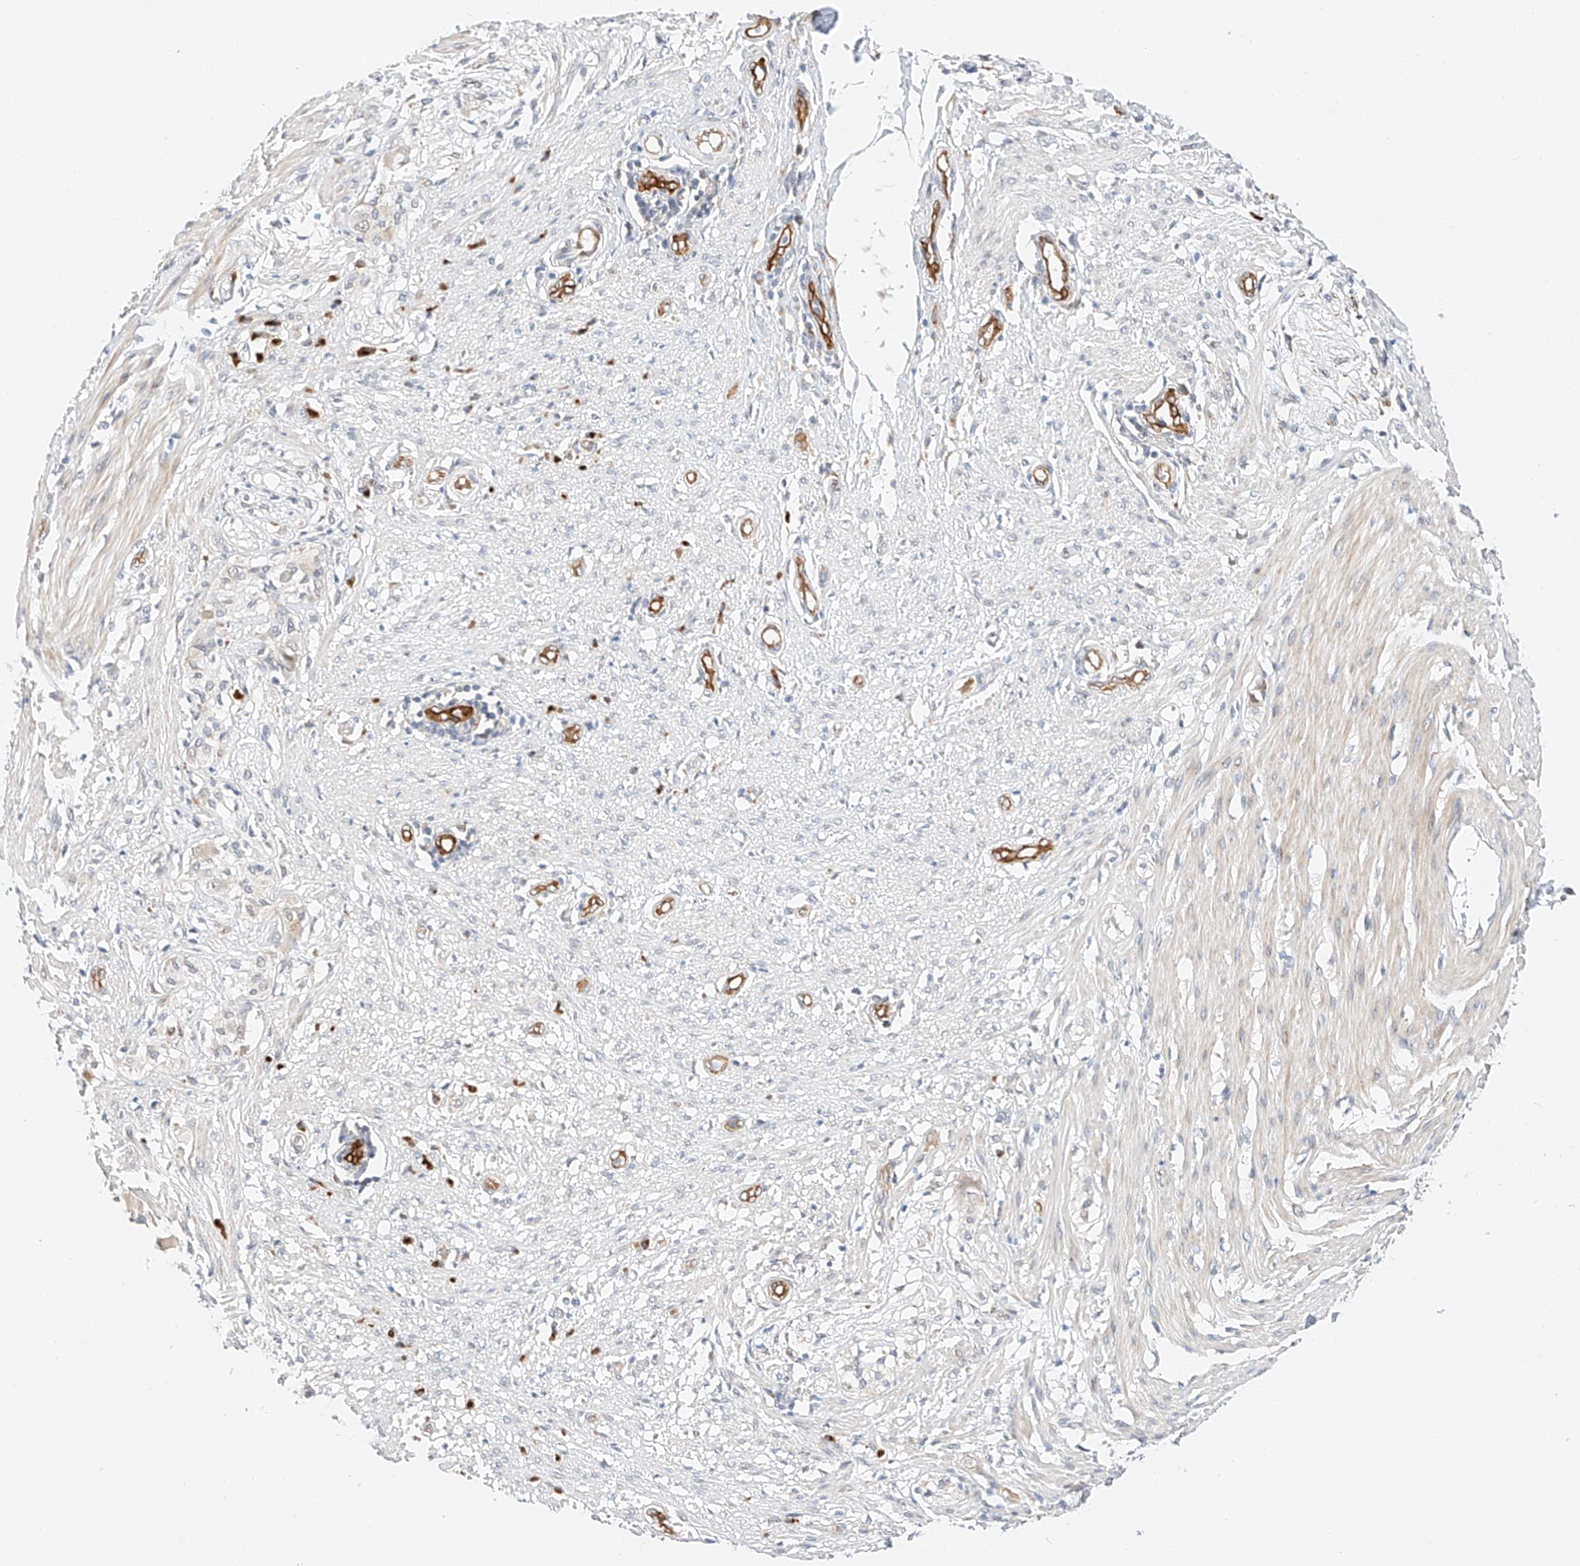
{"staining": {"intensity": "weak", "quantity": "<25%", "location": "cytoplasmic/membranous"}, "tissue": "smooth muscle", "cell_type": "Smooth muscle cells", "image_type": "normal", "snomed": [{"axis": "morphology", "description": "Normal tissue, NOS"}, {"axis": "morphology", "description": "Adenocarcinoma, NOS"}, {"axis": "topography", "description": "Colon"}, {"axis": "topography", "description": "Peripheral nerve tissue"}], "caption": "Photomicrograph shows no significant protein positivity in smooth muscle cells of normal smooth muscle. (Stains: DAB (3,3'-diaminobenzidine) IHC with hematoxylin counter stain, Microscopy: brightfield microscopy at high magnification).", "gene": "CARMIL1", "patient": {"sex": "male", "age": 14}}